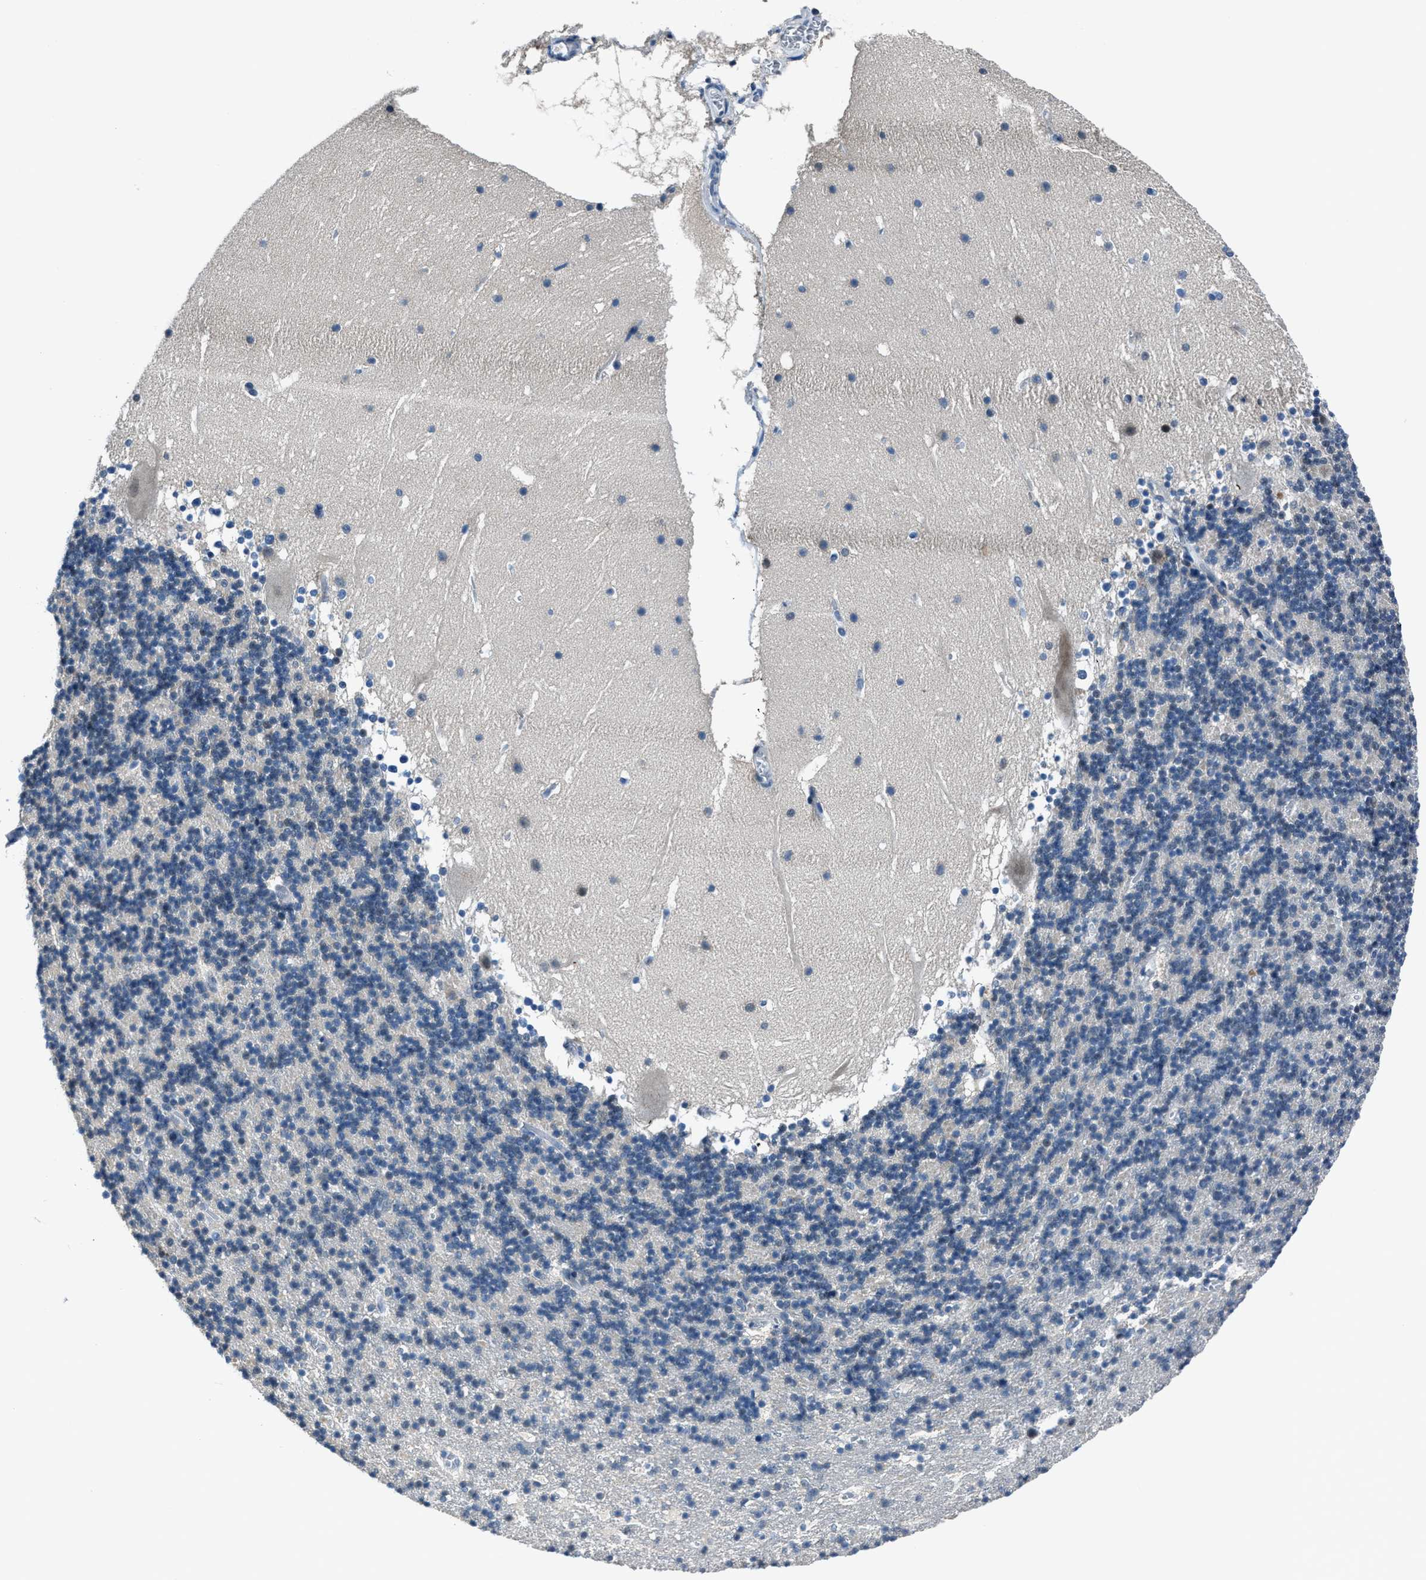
{"staining": {"intensity": "negative", "quantity": "none", "location": "none"}, "tissue": "cerebellum", "cell_type": "Cells in granular layer", "image_type": "normal", "snomed": [{"axis": "morphology", "description": "Normal tissue, NOS"}, {"axis": "topography", "description": "Cerebellum"}], "caption": "Histopathology image shows no protein staining in cells in granular layer of benign cerebellum.", "gene": "DUSP19", "patient": {"sex": "male", "age": 45}}